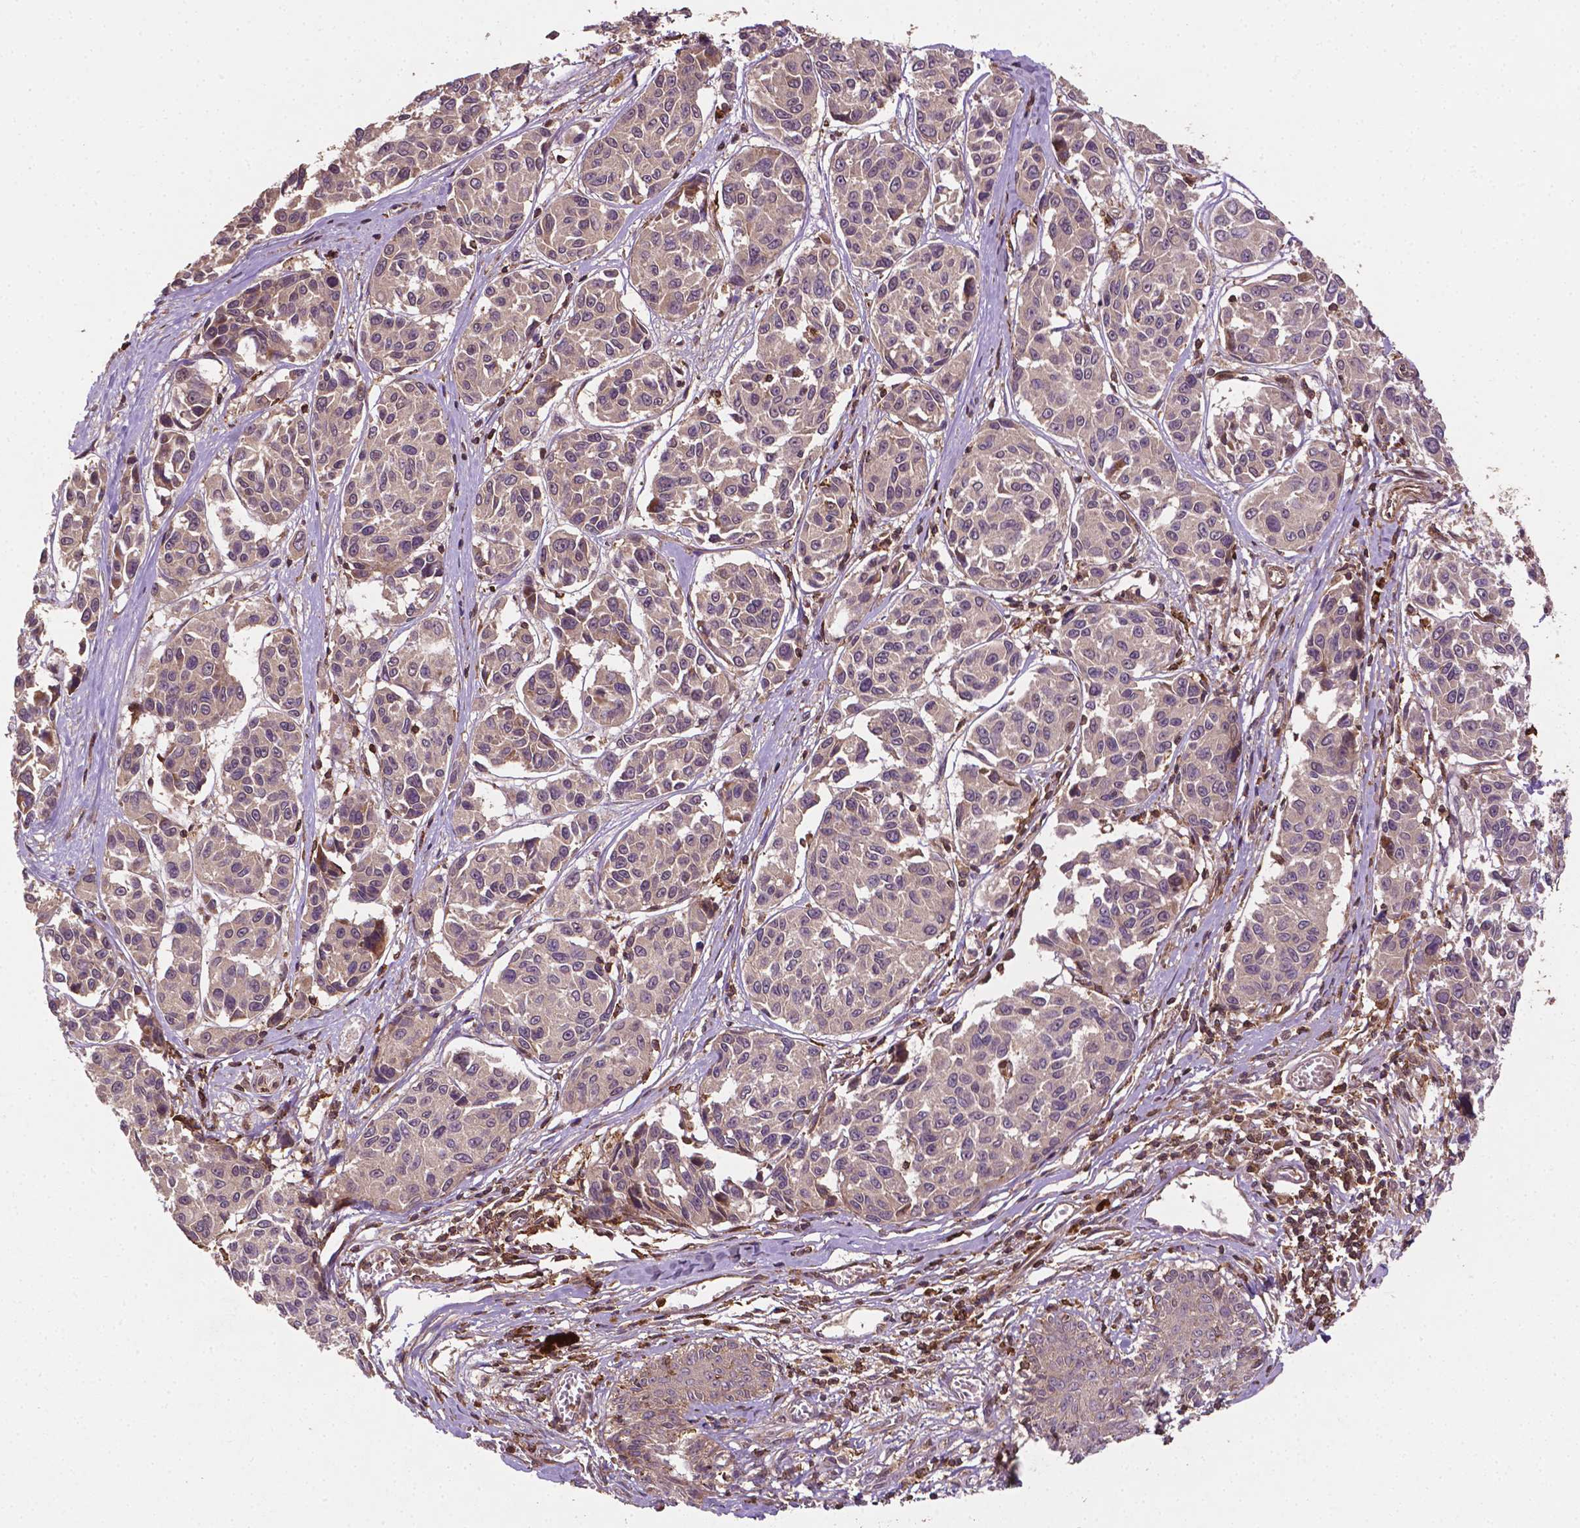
{"staining": {"intensity": "negative", "quantity": "none", "location": "none"}, "tissue": "melanoma", "cell_type": "Tumor cells", "image_type": "cancer", "snomed": [{"axis": "morphology", "description": "Malignant melanoma, NOS"}, {"axis": "topography", "description": "Skin"}], "caption": "A high-resolution image shows immunohistochemistry staining of melanoma, which shows no significant positivity in tumor cells. Brightfield microscopy of immunohistochemistry stained with DAB (brown) and hematoxylin (blue), captured at high magnification.", "gene": "ZMYND19", "patient": {"sex": "female", "age": 66}}